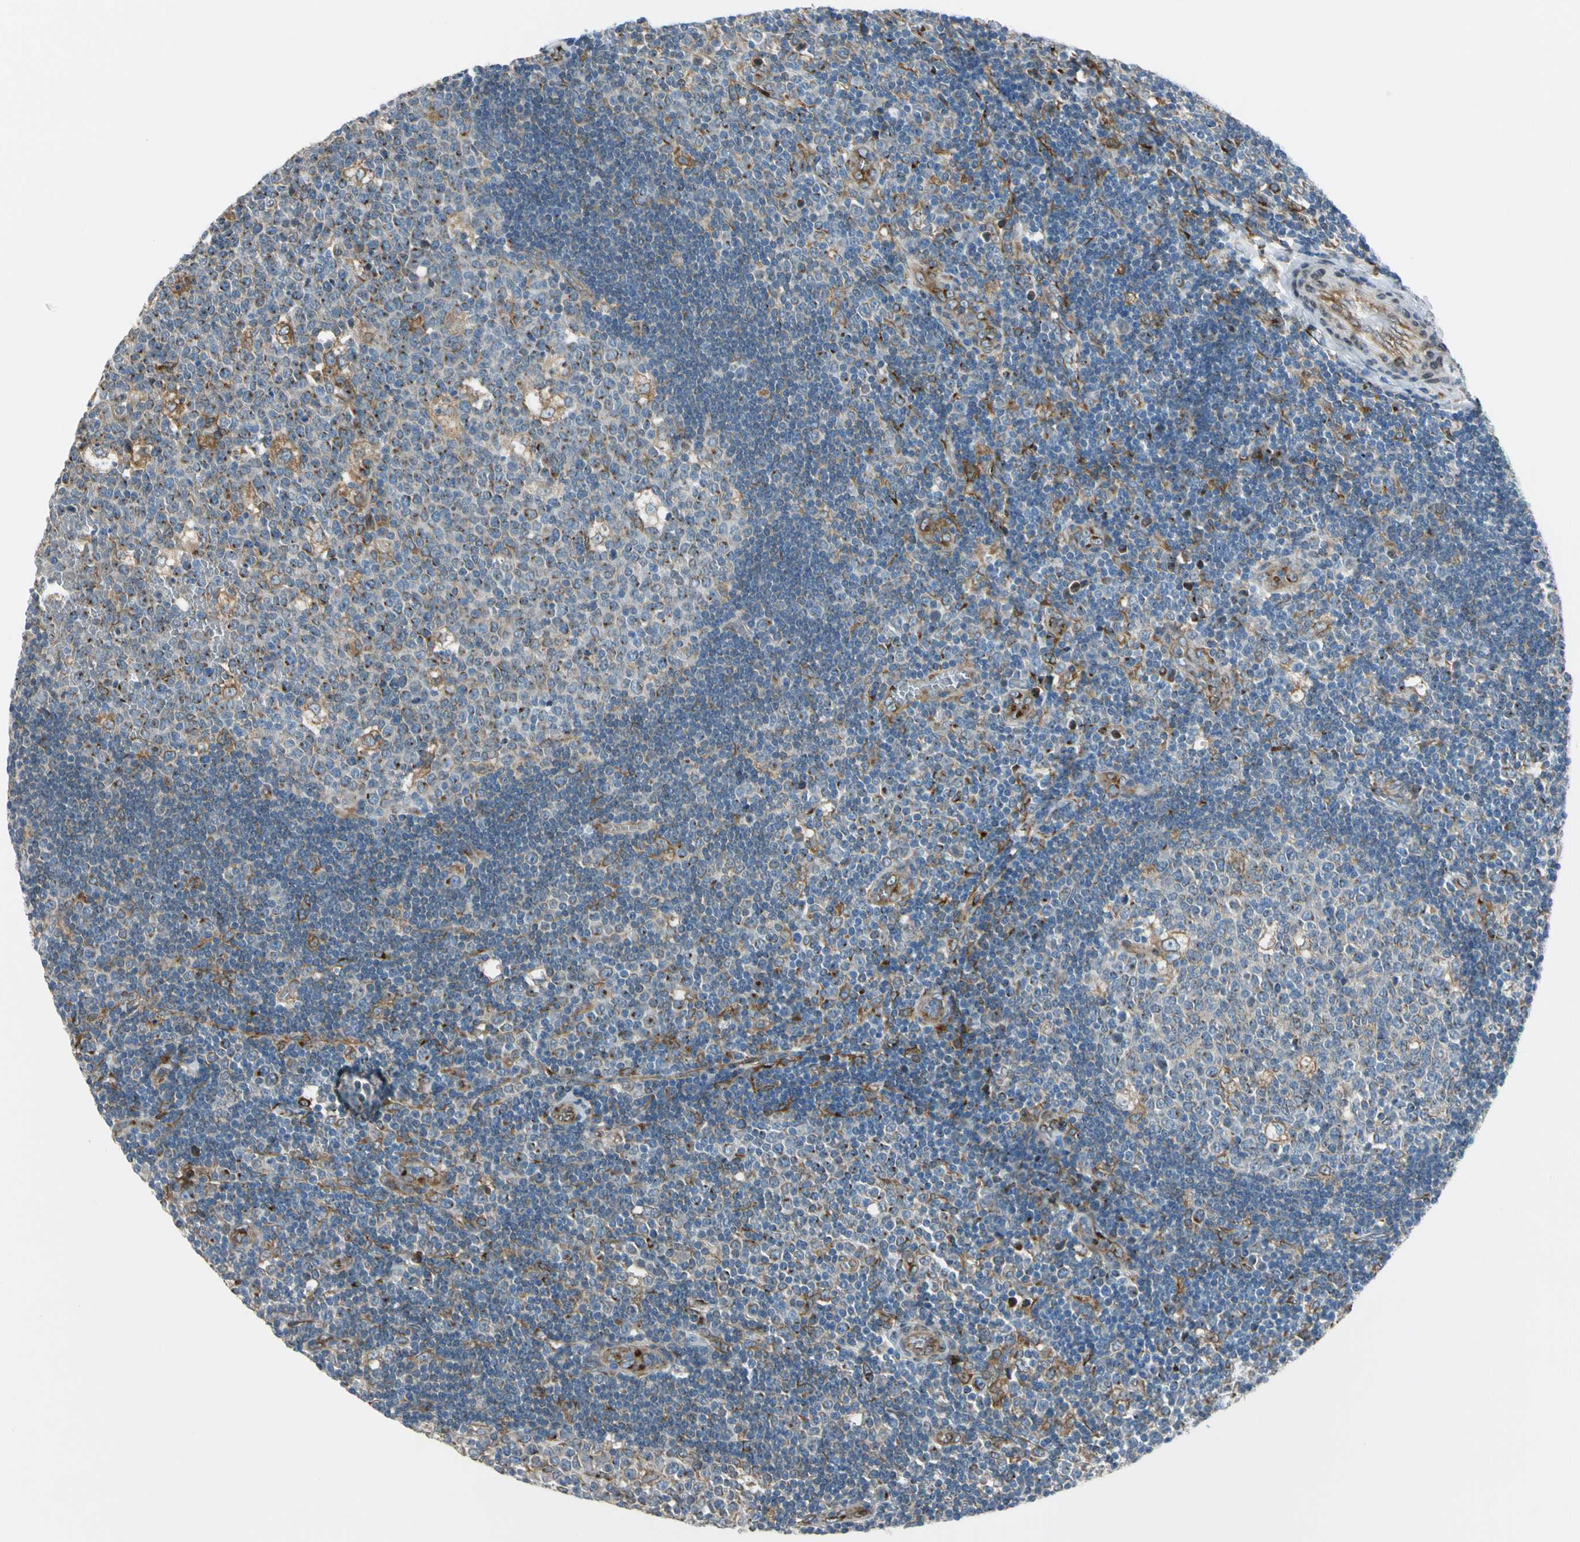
{"staining": {"intensity": "moderate", "quantity": "25%-75%", "location": "cytoplasmic/membranous"}, "tissue": "lymph node", "cell_type": "Germinal center cells", "image_type": "normal", "snomed": [{"axis": "morphology", "description": "Normal tissue, NOS"}, {"axis": "topography", "description": "Lymph node"}, {"axis": "topography", "description": "Salivary gland"}], "caption": "Benign lymph node exhibits moderate cytoplasmic/membranous expression in about 25%-75% of germinal center cells, visualized by immunohistochemistry.", "gene": "NUCB1", "patient": {"sex": "male", "age": 8}}